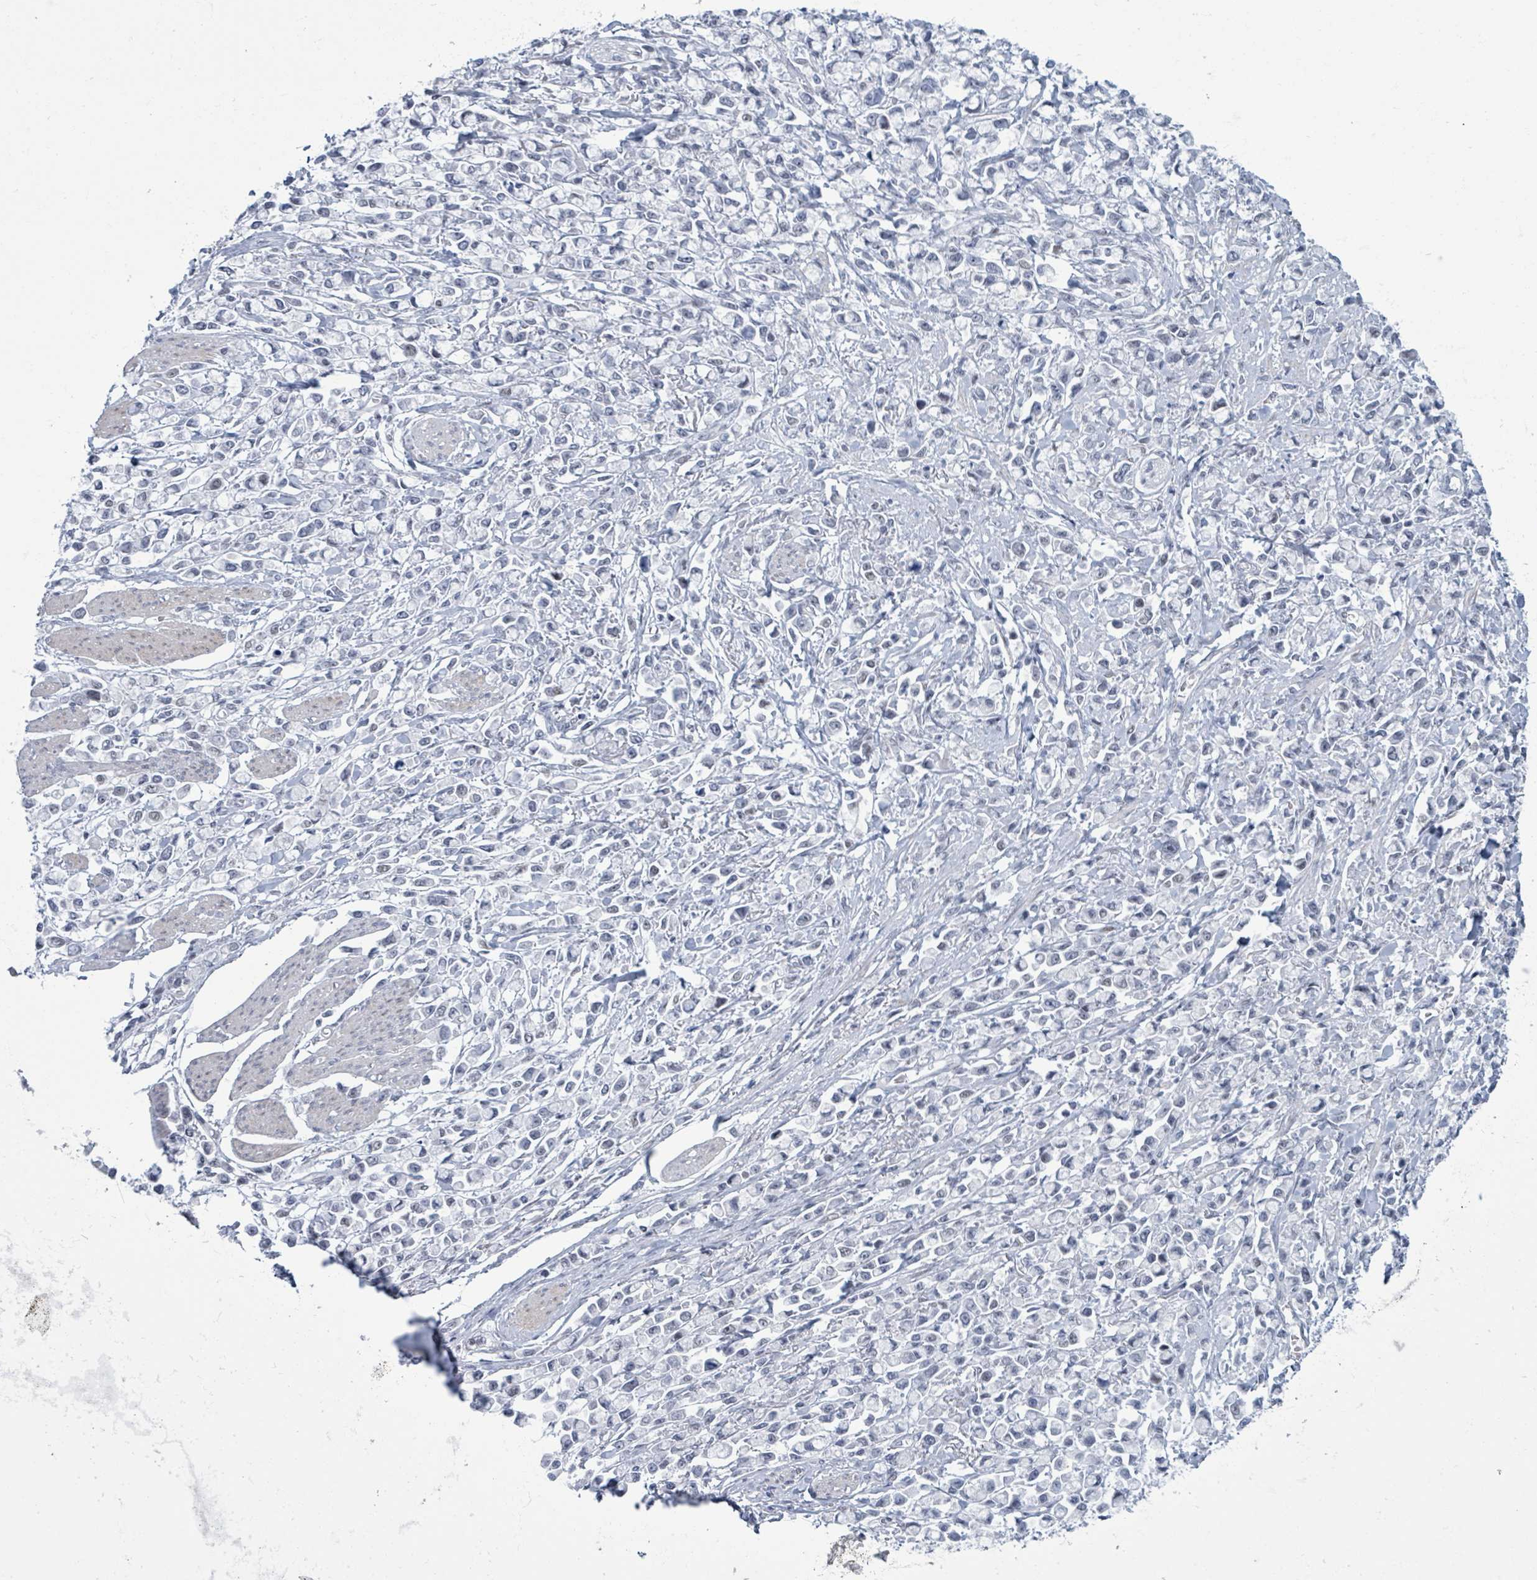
{"staining": {"intensity": "negative", "quantity": "none", "location": "none"}, "tissue": "stomach cancer", "cell_type": "Tumor cells", "image_type": "cancer", "snomed": [{"axis": "morphology", "description": "Adenocarcinoma, NOS"}, {"axis": "topography", "description": "Stomach"}], "caption": "Immunohistochemical staining of stomach cancer (adenocarcinoma) reveals no significant expression in tumor cells.", "gene": "CT45A5", "patient": {"sex": "female", "age": 81}}